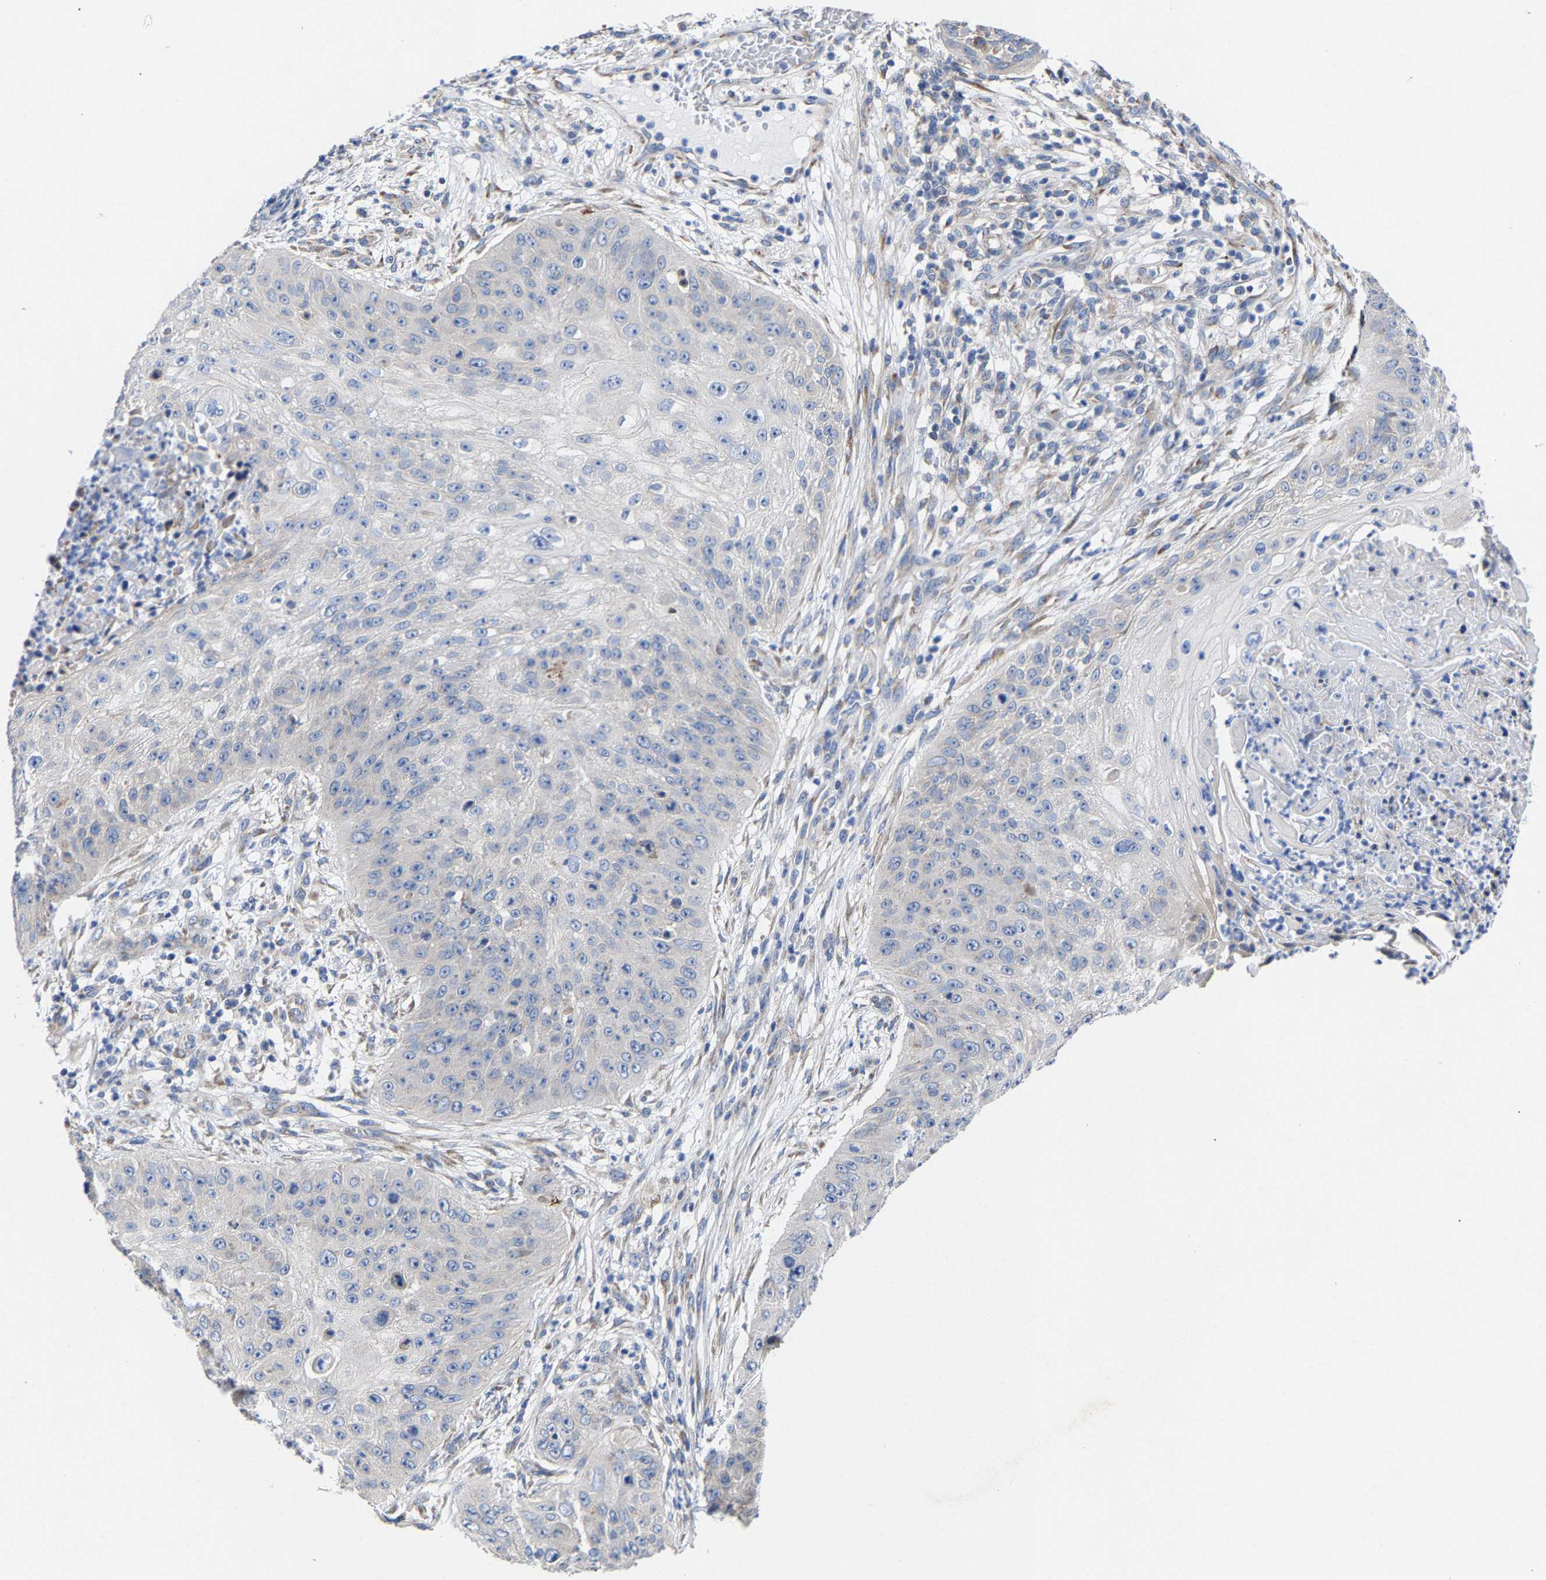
{"staining": {"intensity": "negative", "quantity": "none", "location": "none"}, "tissue": "skin cancer", "cell_type": "Tumor cells", "image_type": "cancer", "snomed": [{"axis": "morphology", "description": "Squamous cell carcinoma, NOS"}, {"axis": "topography", "description": "Skin"}], "caption": "A high-resolution photomicrograph shows immunohistochemistry staining of skin cancer (squamous cell carcinoma), which shows no significant staining in tumor cells. (DAB immunohistochemistry, high magnification).", "gene": "PPP1R15A", "patient": {"sex": "female", "age": 80}}